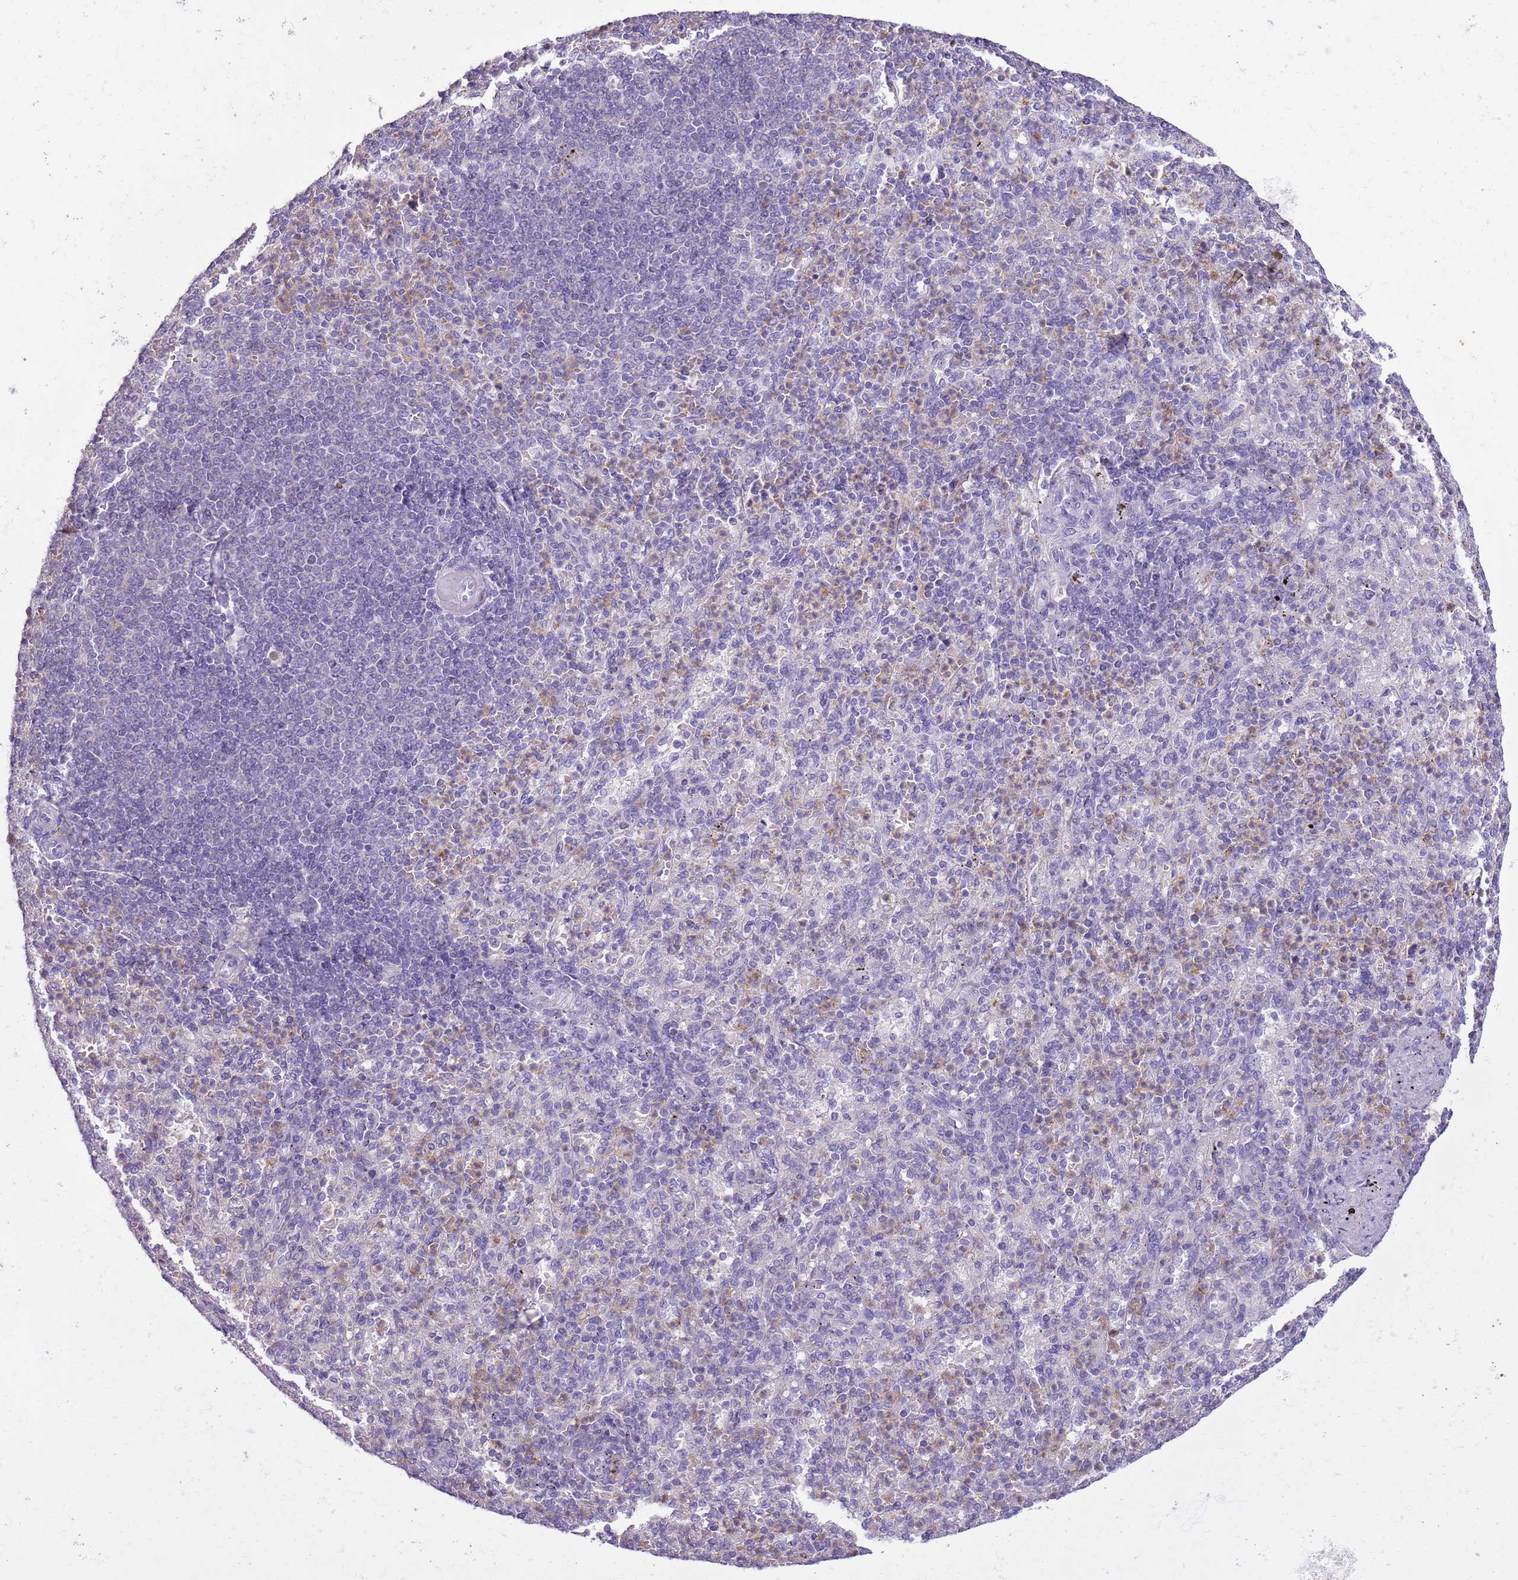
{"staining": {"intensity": "negative", "quantity": "none", "location": "none"}, "tissue": "spleen", "cell_type": "Cells in red pulp", "image_type": "normal", "snomed": [{"axis": "morphology", "description": "Normal tissue, NOS"}, {"axis": "topography", "description": "Spleen"}], "caption": "Human spleen stained for a protein using immunohistochemistry (IHC) displays no expression in cells in red pulp.", "gene": "CNPPD1", "patient": {"sex": "female", "age": 74}}